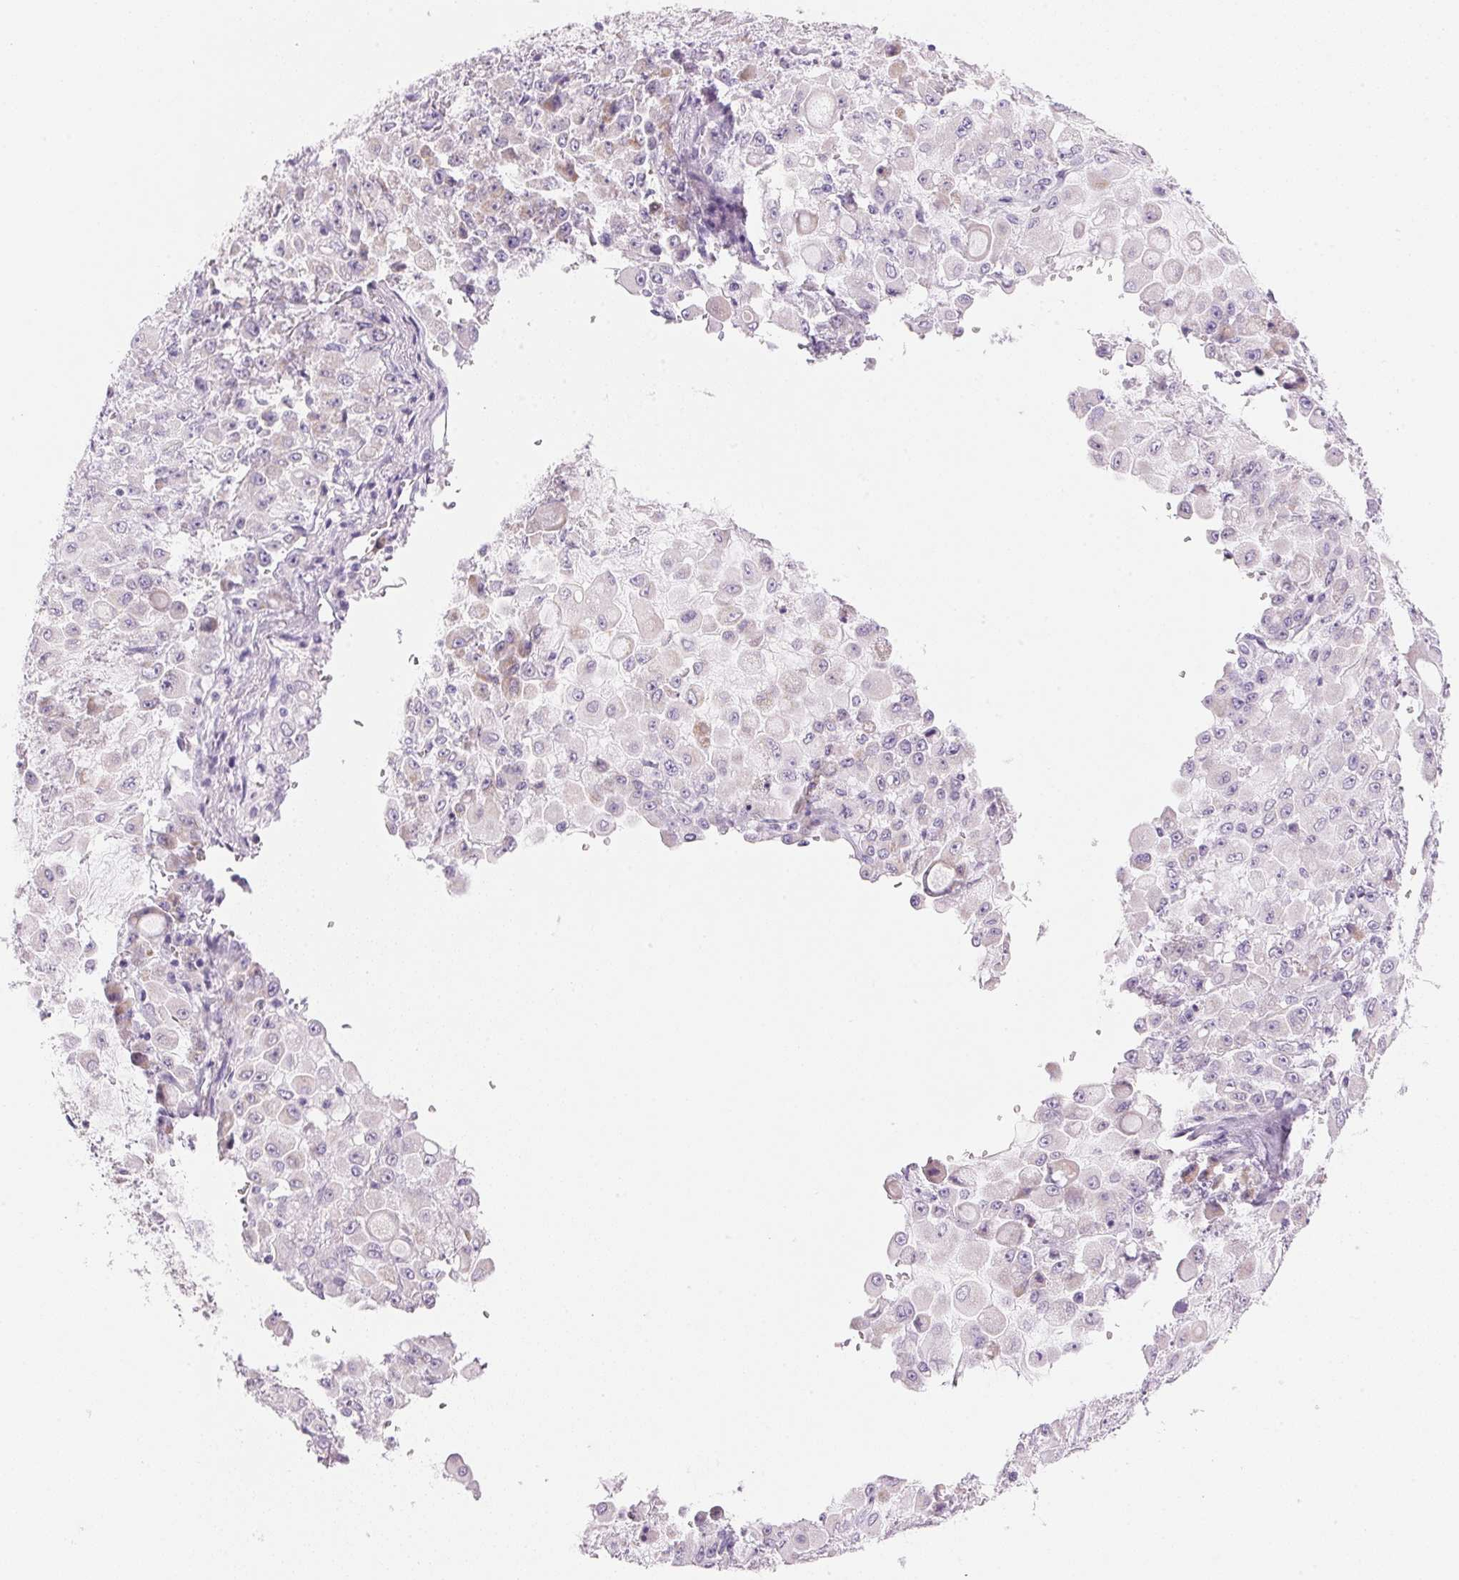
{"staining": {"intensity": "negative", "quantity": "none", "location": "none"}, "tissue": "stomach cancer", "cell_type": "Tumor cells", "image_type": "cancer", "snomed": [{"axis": "morphology", "description": "Adenocarcinoma, NOS"}, {"axis": "topography", "description": "Stomach"}], "caption": "This is a photomicrograph of immunohistochemistry (IHC) staining of stomach cancer (adenocarcinoma), which shows no staining in tumor cells.", "gene": "CYP11B1", "patient": {"sex": "female", "age": 76}}